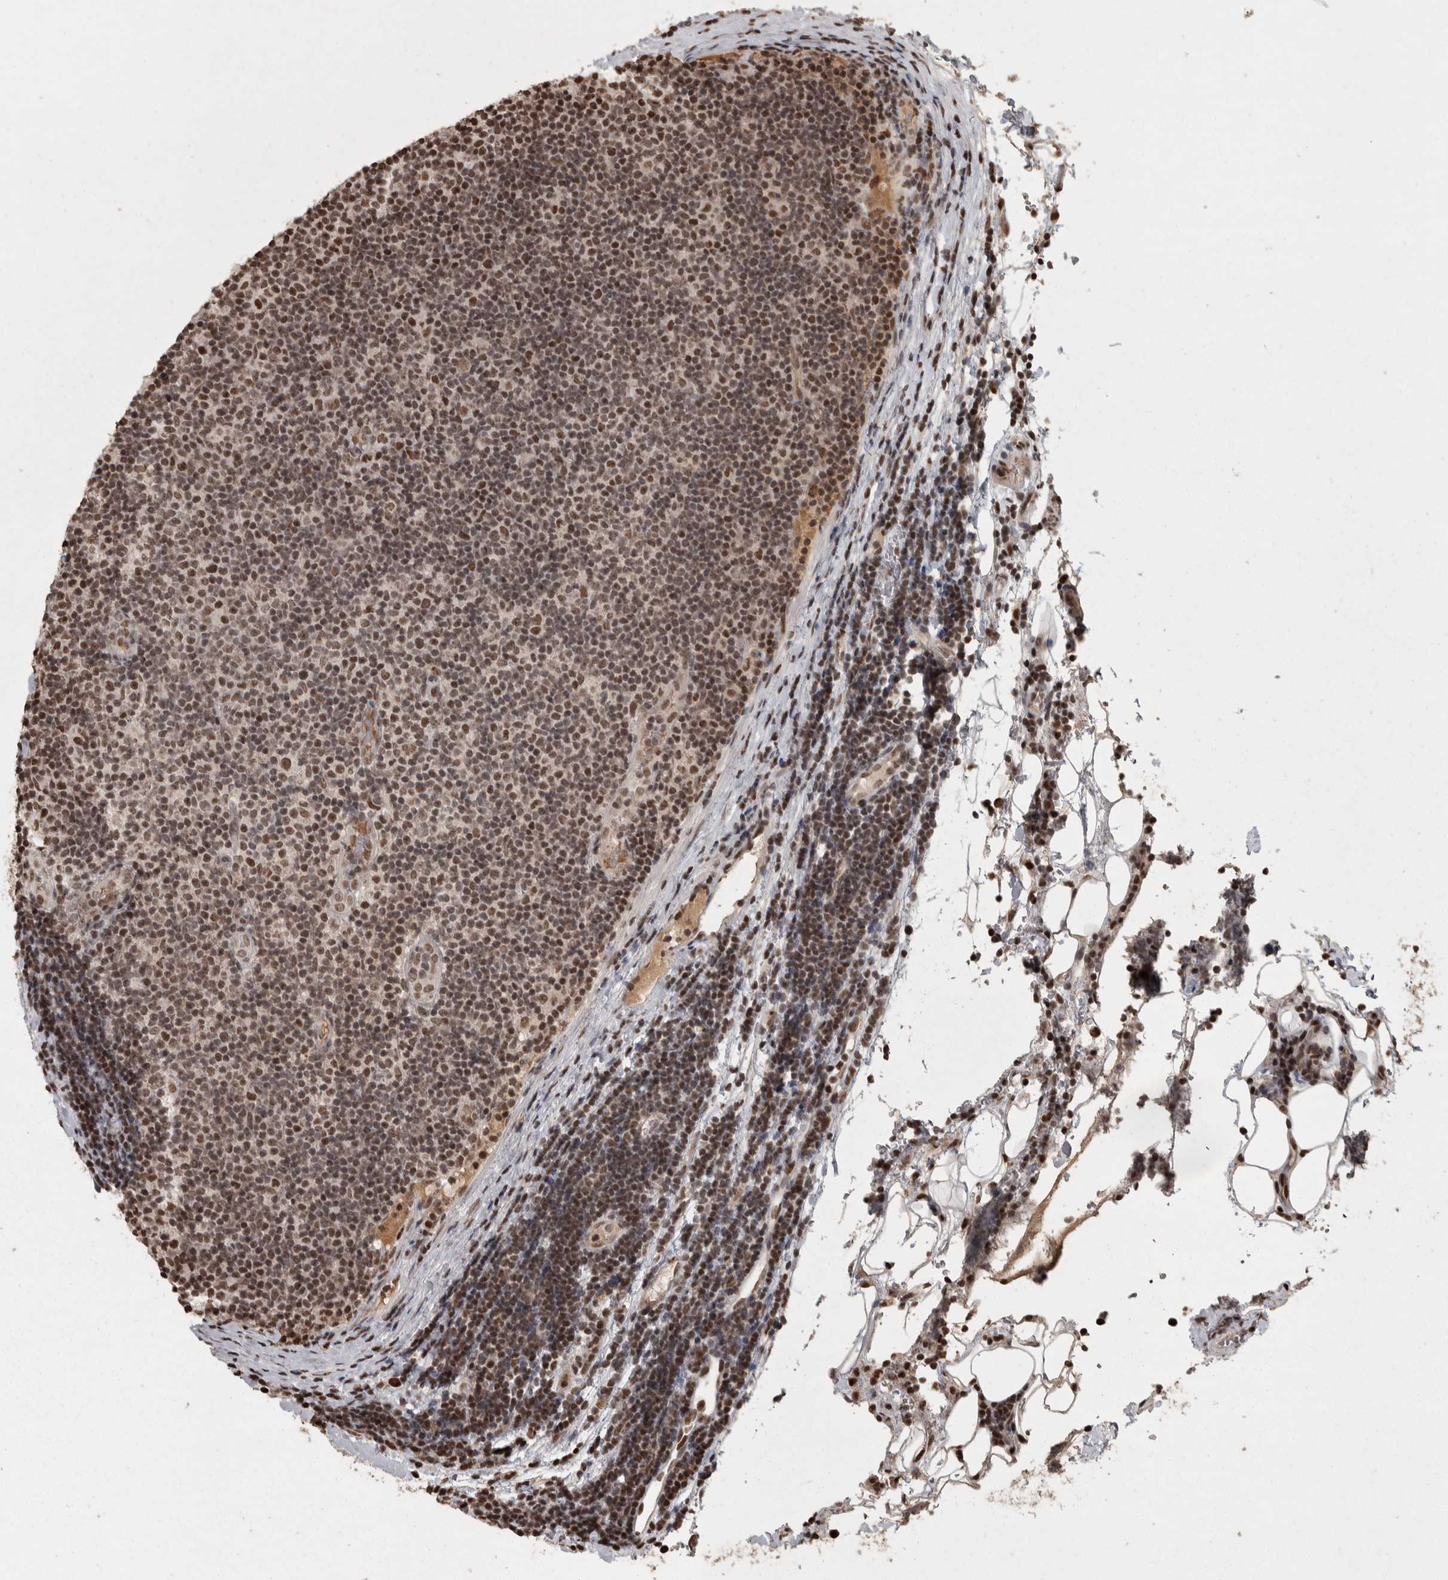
{"staining": {"intensity": "moderate", "quantity": ">75%", "location": "nuclear"}, "tissue": "lymphoma", "cell_type": "Tumor cells", "image_type": "cancer", "snomed": [{"axis": "morphology", "description": "Malignant lymphoma, non-Hodgkin's type, Low grade"}, {"axis": "topography", "description": "Lymph node"}], "caption": "The image displays staining of lymphoma, revealing moderate nuclear protein expression (brown color) within tumor cells.", "gene": "ZFHX4", "patient": {"sex": "male", "age": 83}}